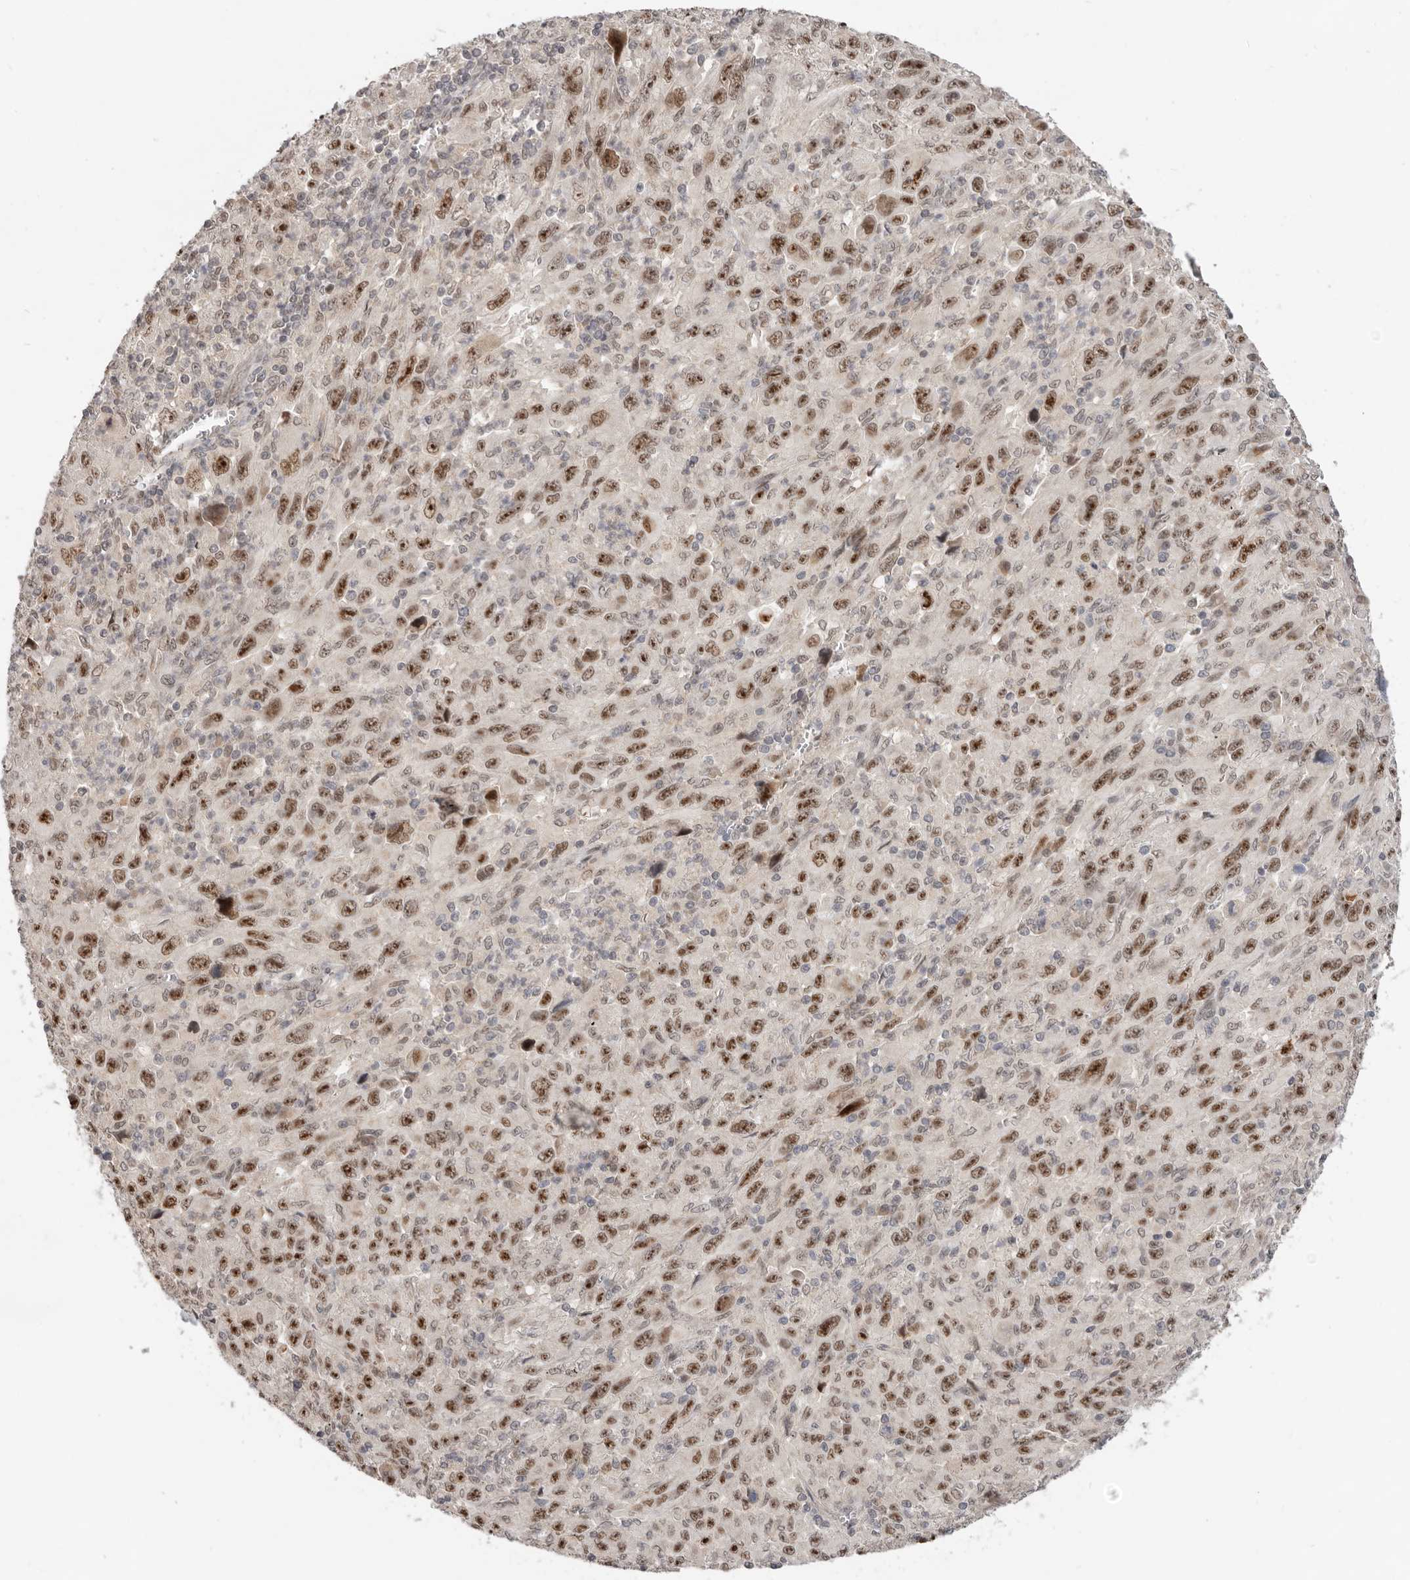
{"staining": {"intensity": "strong", "quantity": ">75%", "location": "nuclear"}, "tissue": "melanoma", "cell_type": "Tumor cells", "image_type": "cancer", "snomed": [{"axis": "morphology", "description": "Malignant melanoma, Metastatic site"}, {"axis": "topography", "description": "Skin"}], "caption": "An image of malignant melanoma (metastatic site) stained for a protein exhibits strong nuclear brown staining in tumor cells.", "gene": "BRCA2", "patient": {"sex": "female", "age": 56}}